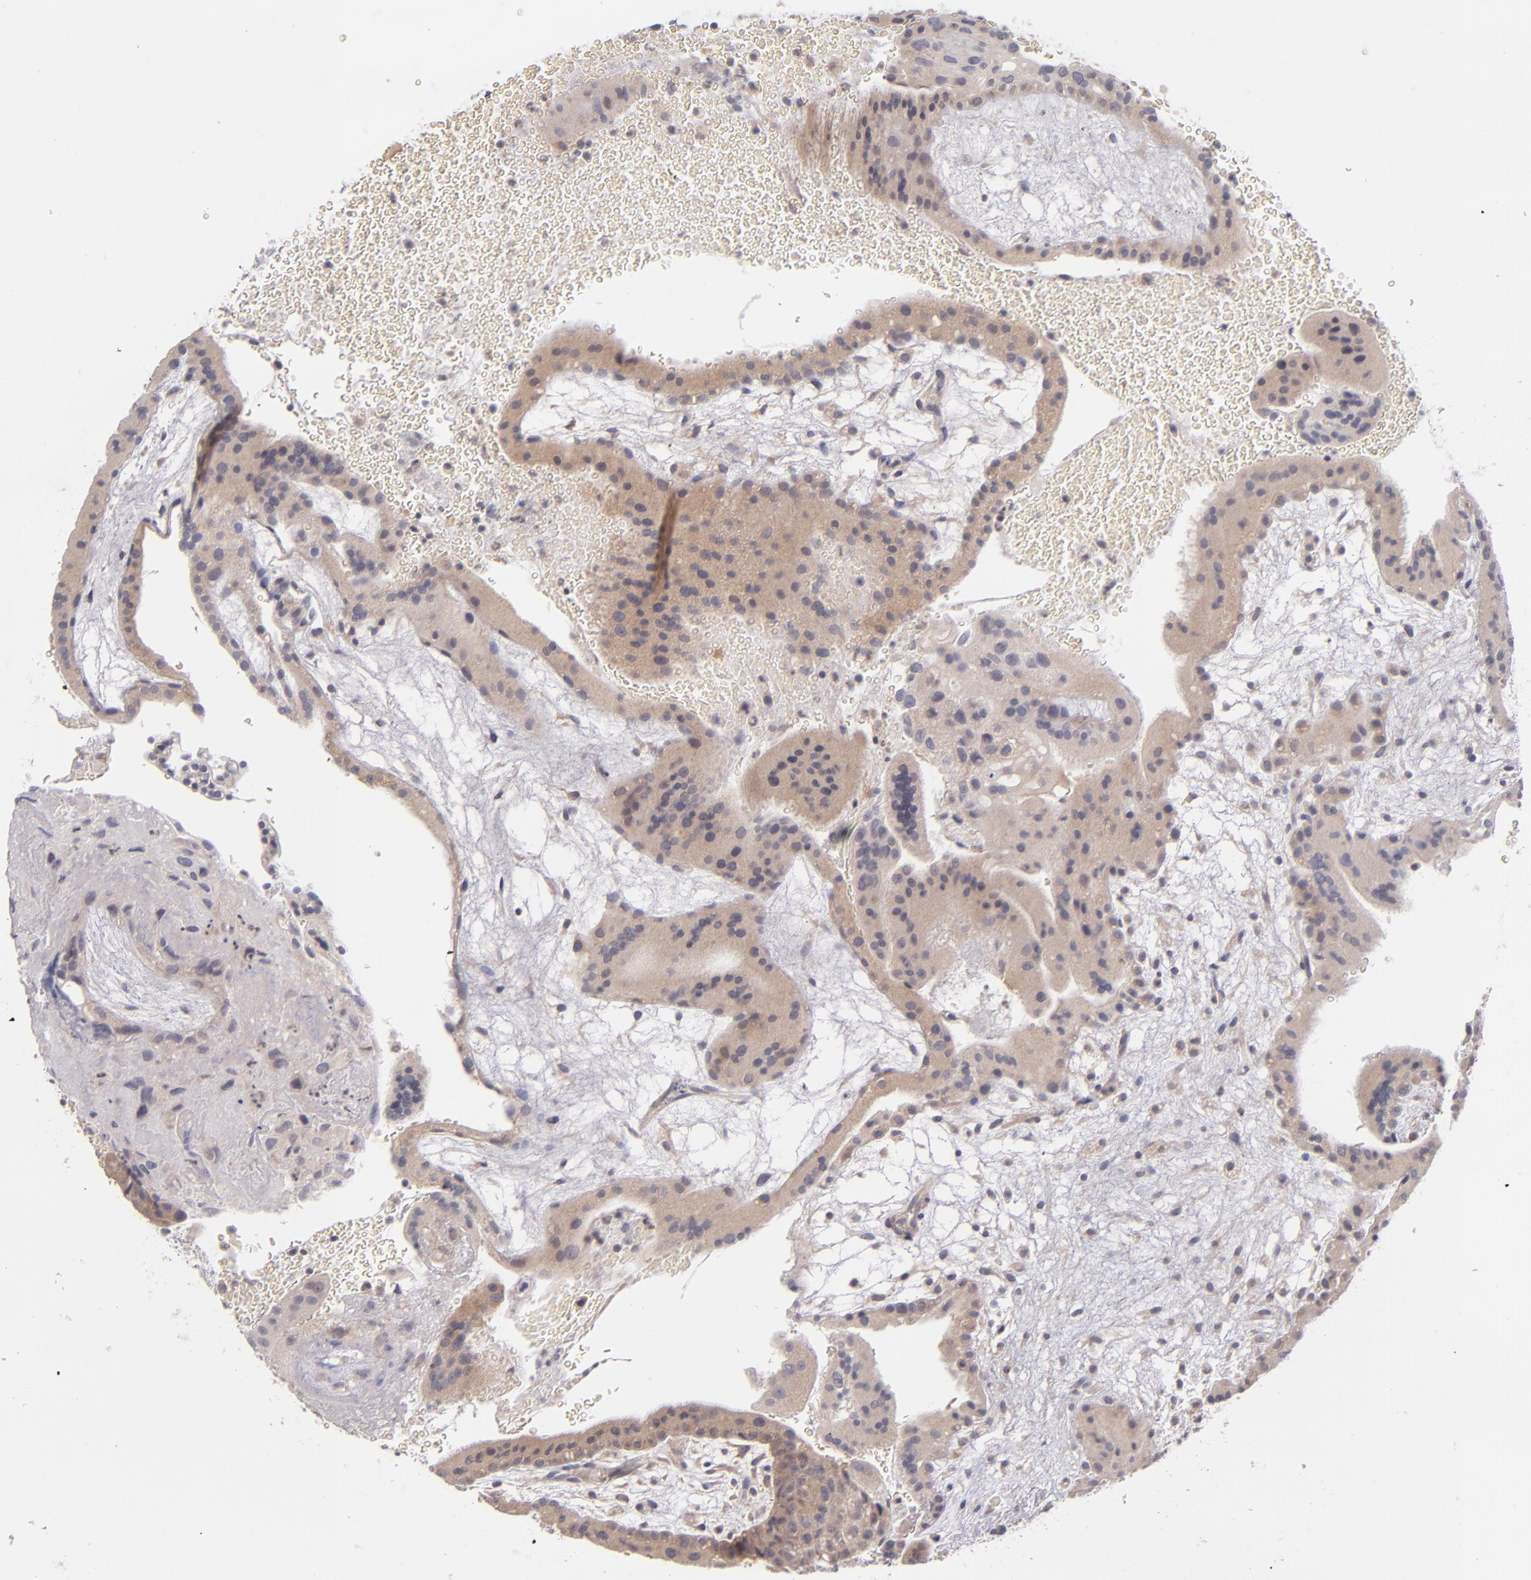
{"staining": {"intensity": "negative", "quantity": "none", "location": "none"}, "tissue": "placenta", "cell_type": "Decidual cells", "image_type": "normal", "snomed": [{"axis": "morphology", "description": "Normal tissue, NOS"}, {"axis": "topography", "description": "Placenta"}], "caption": "Histopathology image shows no protein staining in decidual cells of unremarkable placenta. (DAB immunohistochemistry (IHC) visualized using brightfield microscopy, high magnification).", "gene": "TSC2", "patient": {"sex": "female", "age": 19}}